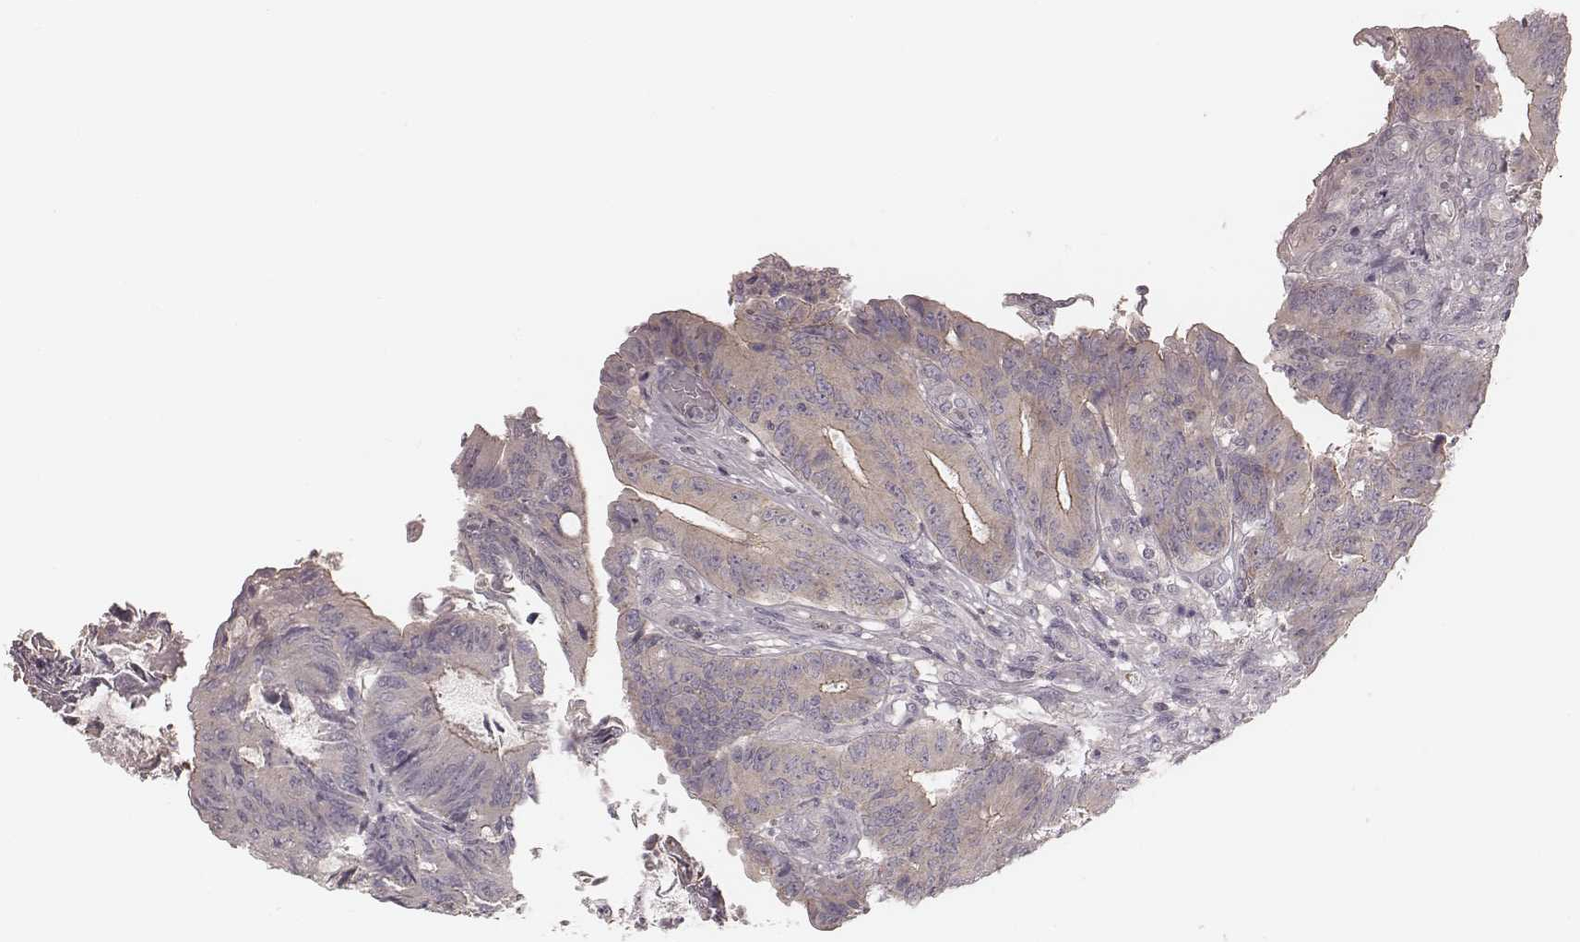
{"staining": {"intensity": "weak", "quantity": "<25%", "location": "cytoplasmic/membranous"}, "tissue": "colorectal cancer", "cell_type": "Tumor cells", "image_type": "cancer", "snomed": [{"axis": "morphology", "description": "Adenocarcinoma, NOS"}, {"axis": "topography", "description": "Colon"}], "caption": "Immunohistochemistry of human colorectal adenocarcinoma reveals no positivity in tumor cells. Nuclei are stained in blue.", "gene": "TDRD5", "patient": {"sex": "female", "age": 70}}